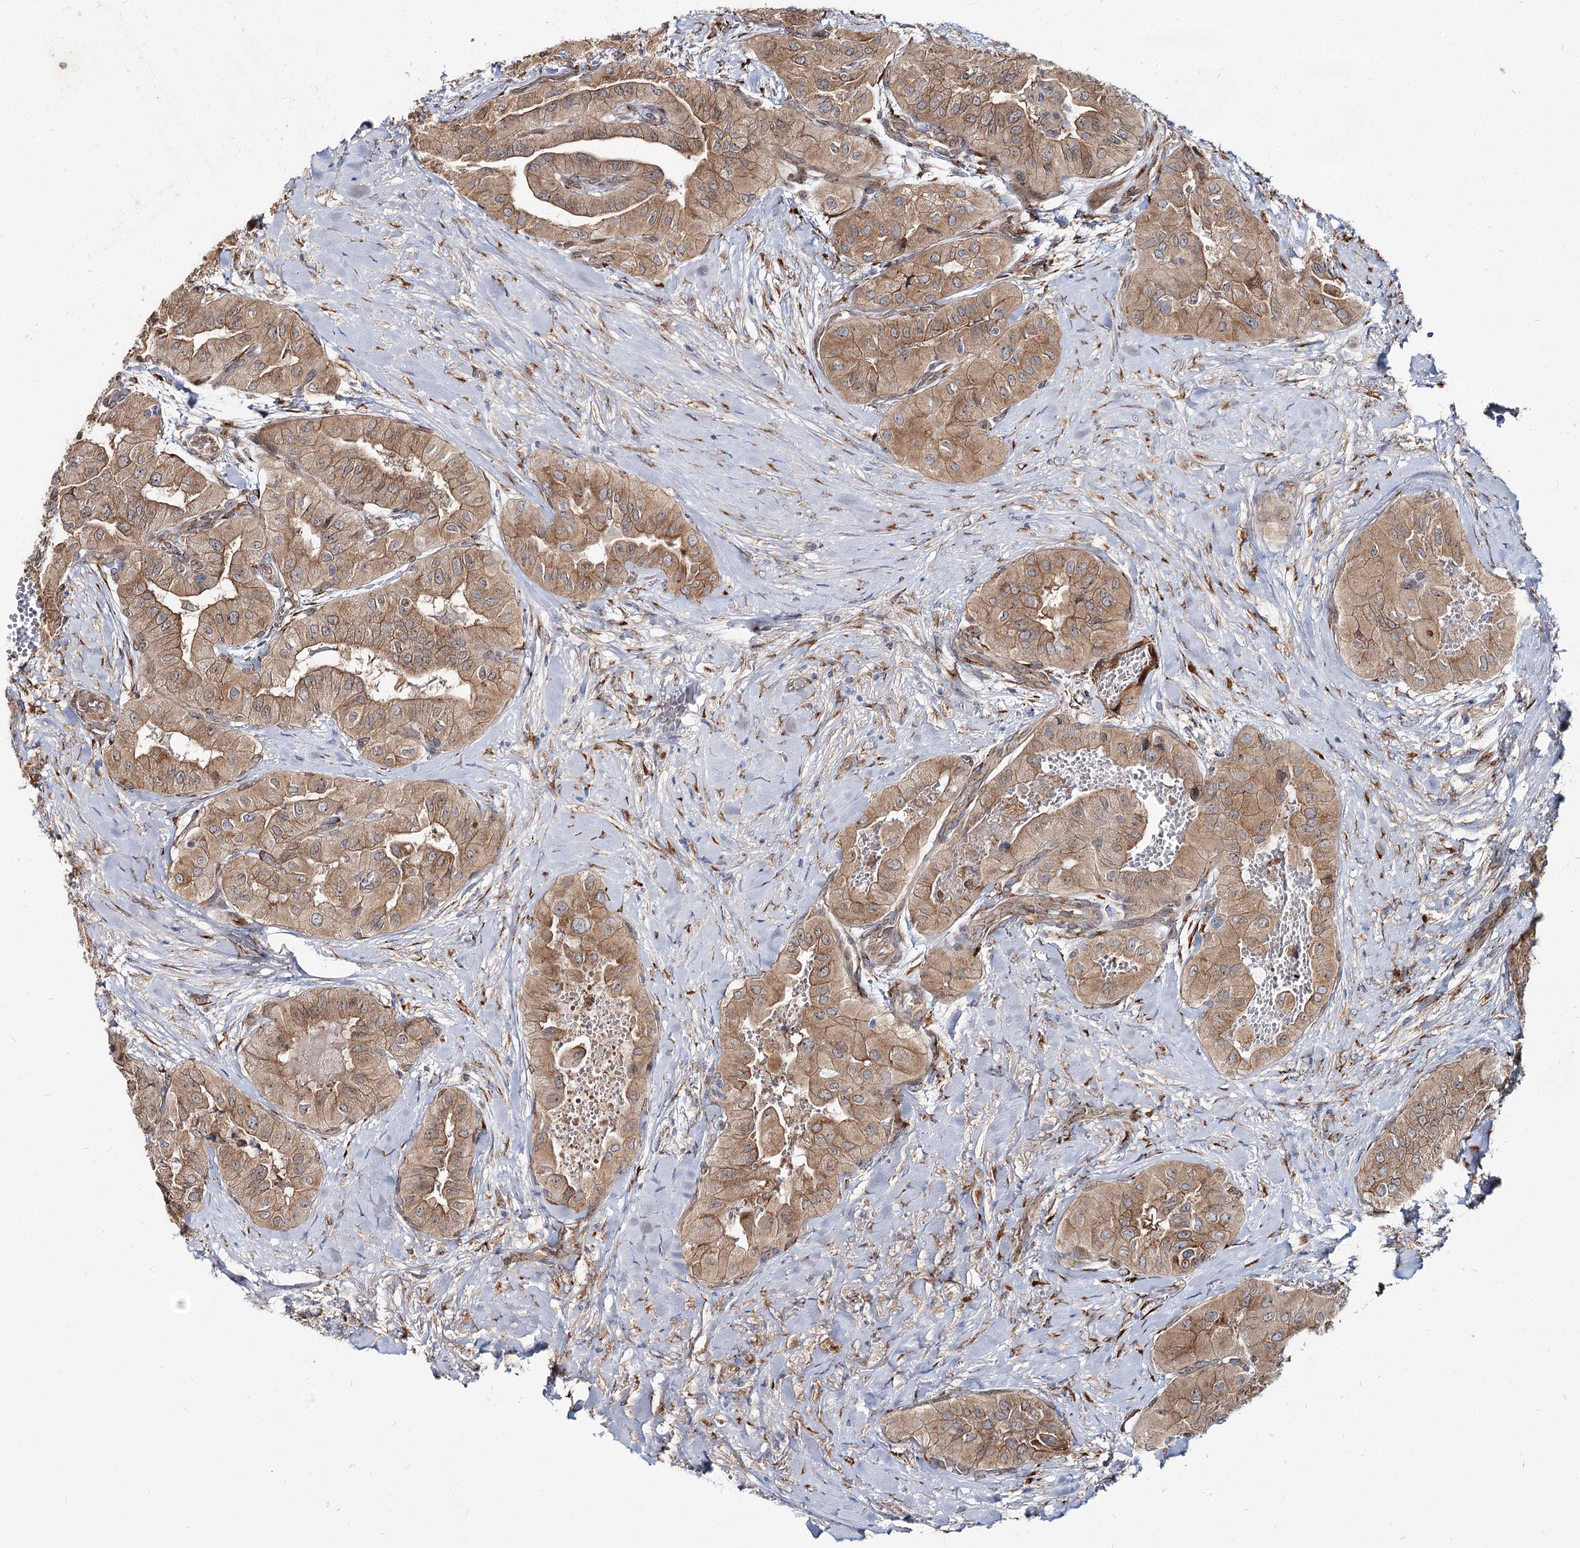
{"staining": {"intensity": "moderate", "quantity": ">75%", "location": "cytoplasmic/membranous"}, "tissue": "thyroid cancer", "cell_type": "Tumor cells", "image_type": "cancer", "snomed": [{"axis": "morphology", "description": "Papillary adenocarcinoma, NOS"}, {"axis": "topography", "description": "Thyroid gland"}], "caption": "A photomicrograph of thyroid cancer stained for a protein reveals moderate cytoplasmic/membranous brown staining in tumor cells.", "gene": "SPART", "patient": {"sex": "female", "age": 59}}